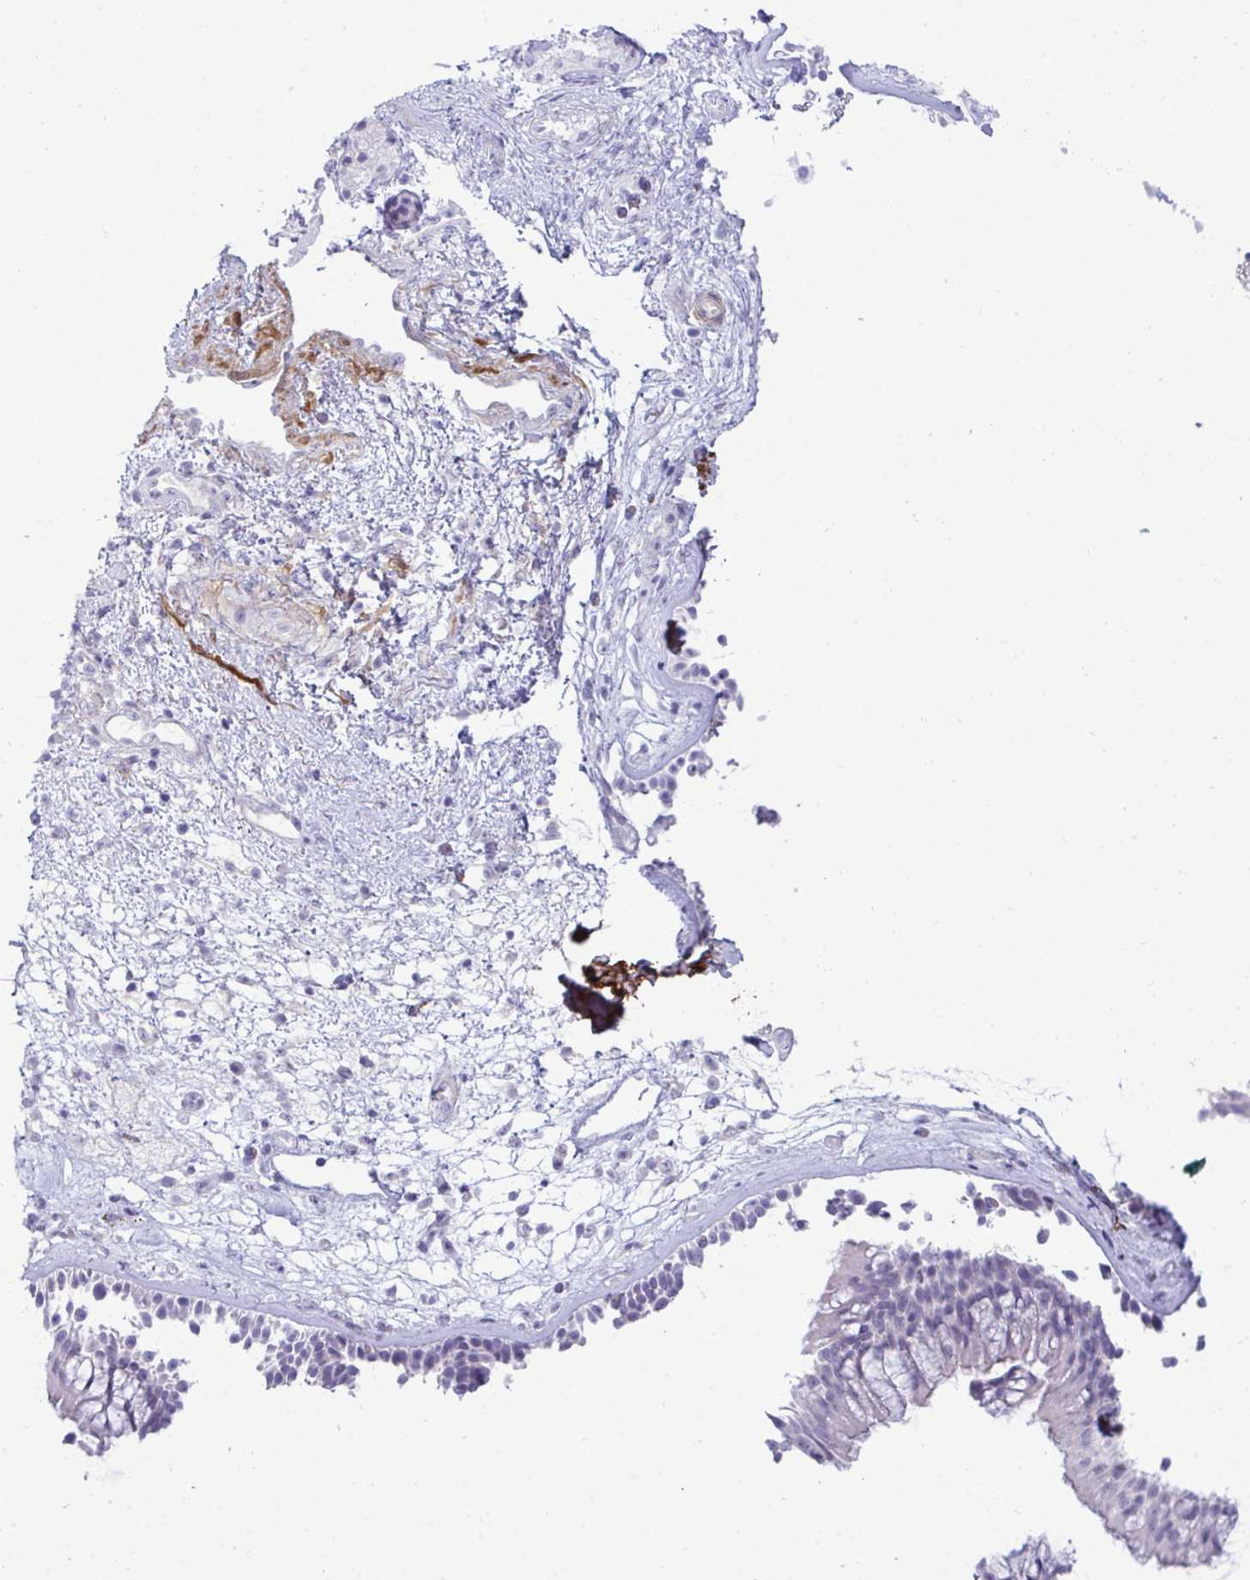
{"staining": {"intensity": "negative", "quantity": "none", "location": "none"}, "tissue": "nasopharynx", "cell_type": "Respiratory epithelial cells", "image_type": "normal", "snomed": [{"axis": "morphology", "description": "Normal tissue, NOS"}, {"axis": "topography", "description": "Nasopharynx"}], "caption": "Immunohistochemistry micrograph of unremarkable nasopharynx: human nasopharynx stained with DAB (3,3'-diaminobenzidine) exhibits no significant protein expression in respiratory epithelial cells.", "gene": "HSPB6", "patient": {"sex": "female", "age": 70}}